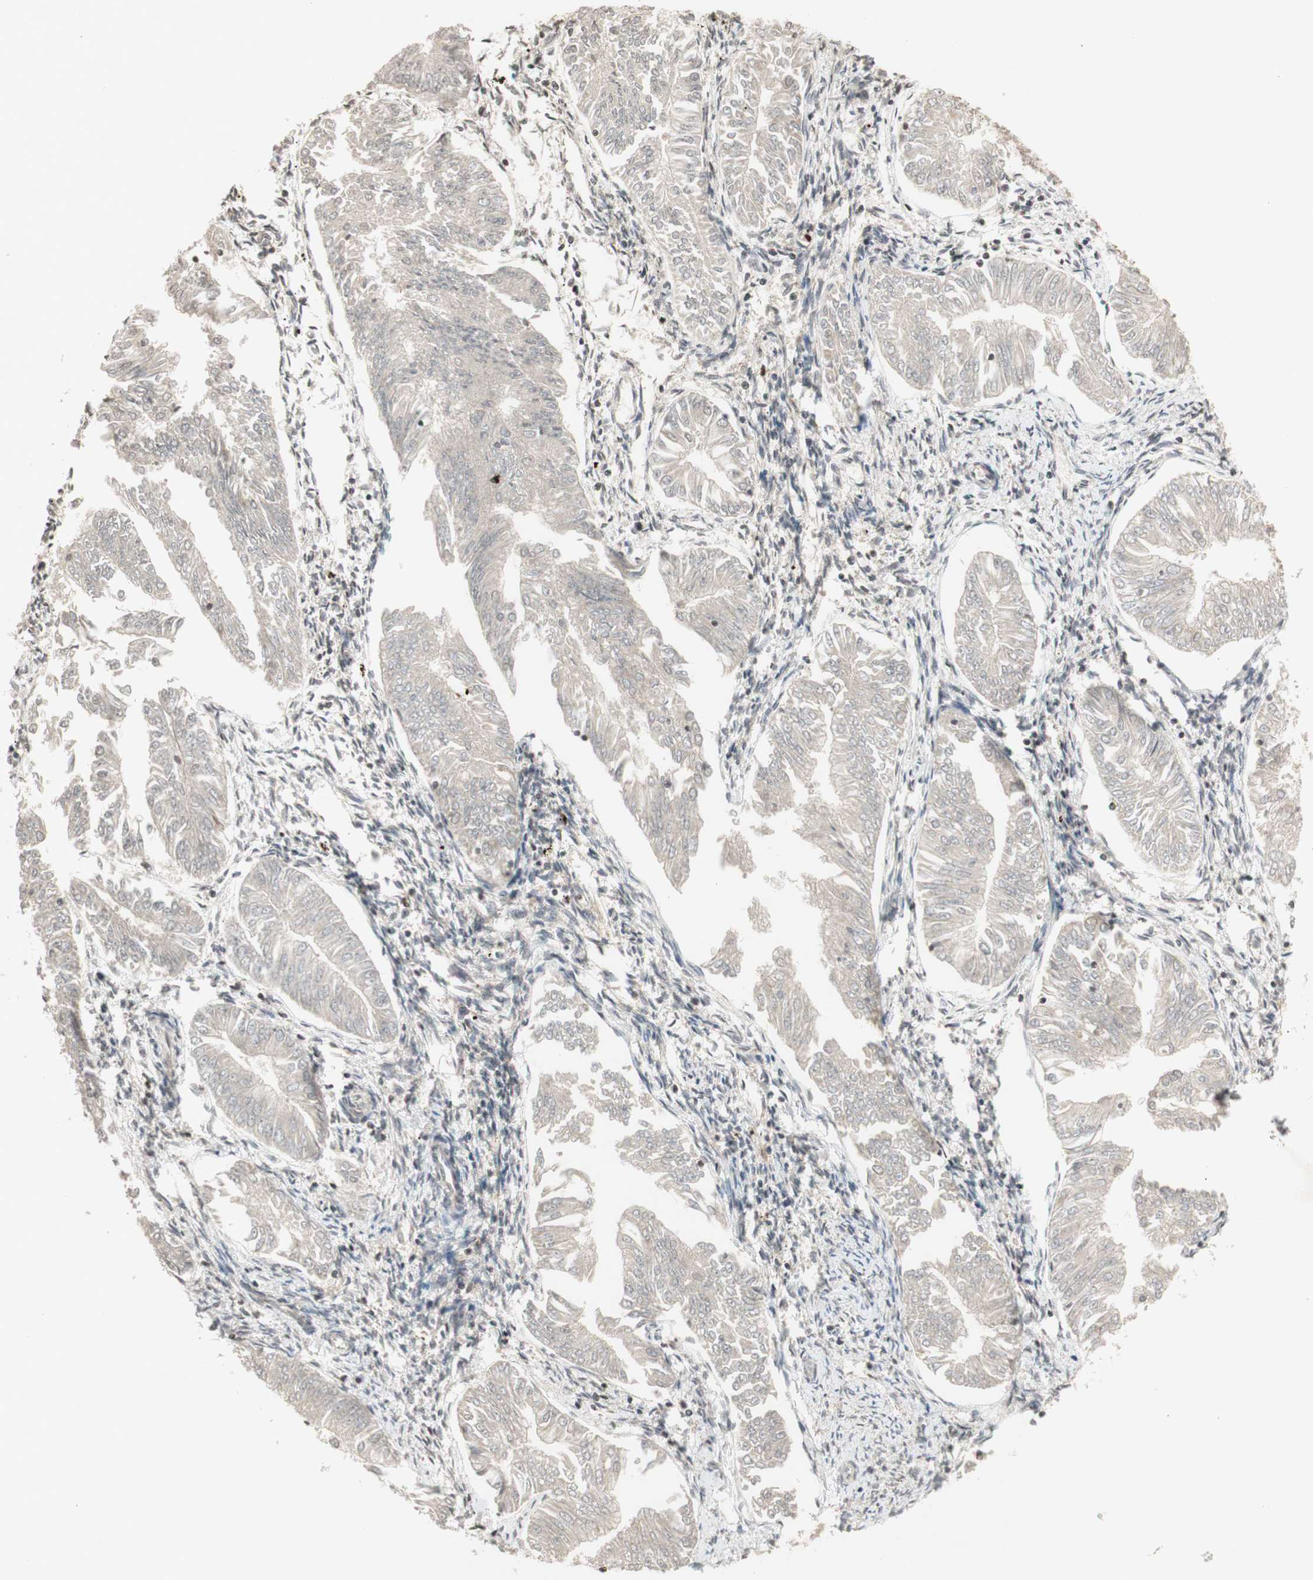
{"staining": {"intensity": "weak", "quantity": ">75%", "location": "cytoplasmic/membranous"}, "tissue": "endometrial cancer", "cell_type": "Tumor cells", "image_type": "cancer", "snomed": [{"axis": "morphology", "description": "Adenocarcinoma, NOS"}, {"axis": "topography", "description": "Endometrium"}], "caption": "IHC image of neoplastic tissue: human endometrial cancer stained using immunohistochemistry reveals low levels of weak protein expression localized specifically in the cytoplasmic/membranous of tumor cells, appearing as a cytoplasmic/membranous brown color.", "gene": "GLI1", "patient": {"sex": "female", "age": 53}}